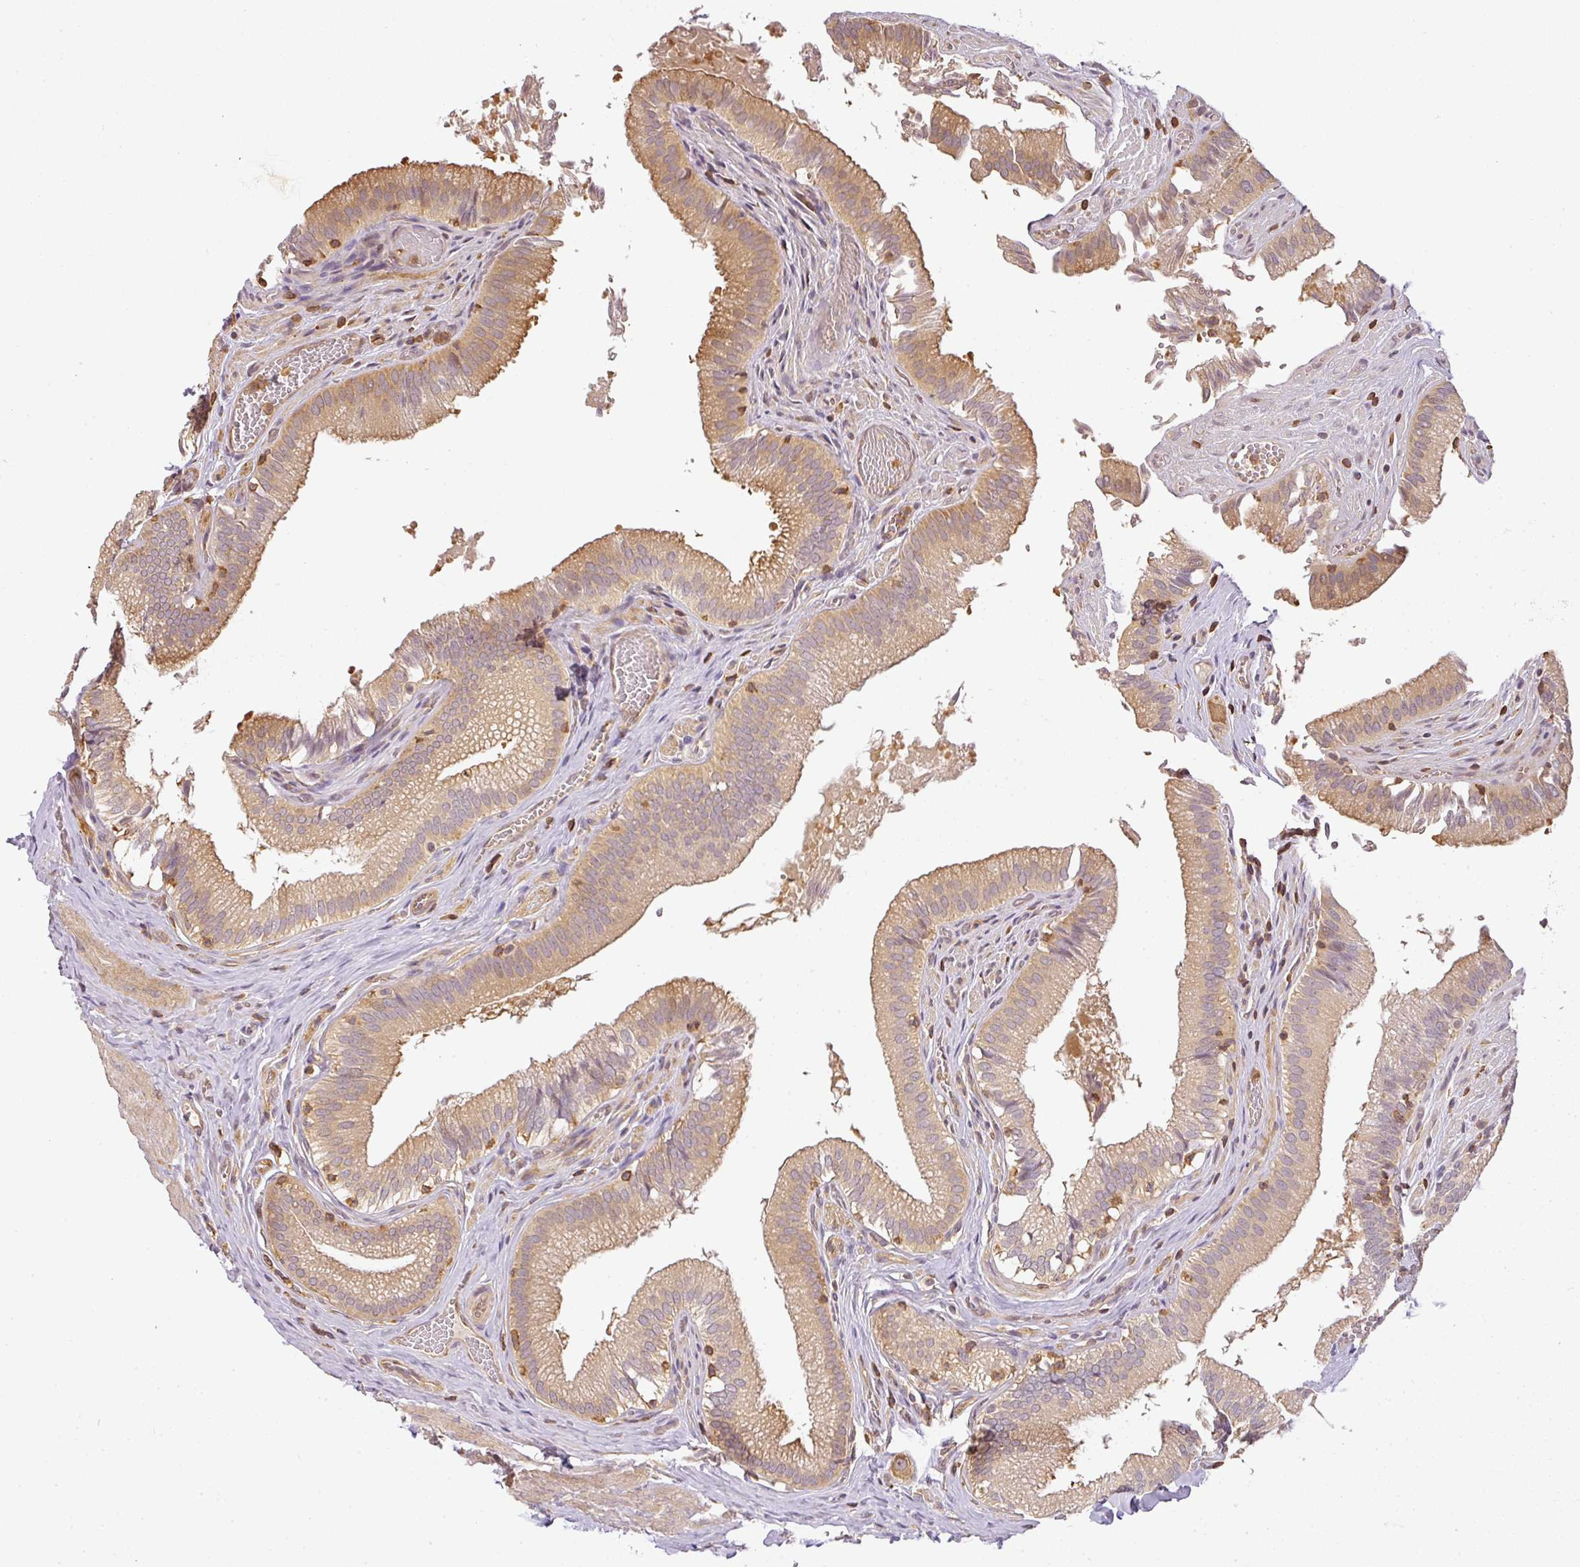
{"staining": {"intensity": "moderate", "quantity": ">75%", "location": "cytoplasmic/membranous"}, "tissue": "gallbladder", "cell_type": "Glandular cells", "image_type": "normal", "snomed": [{"axis": "morphology", "description": "Normal tissue, NOS"}, {"axis": "topography", "description": "Gallbladder"}, {"axis": "topography", "description": "Peripheral nerve tissue"}], "caption": "Immunohistochemistry of benign gallbladder reveals medium levels of moderate cytoplasmic/membranous staining in approximately >75% of glandular cells.", "gene": "TCL1B", "patient": {"sex": "male", "age": 17}}